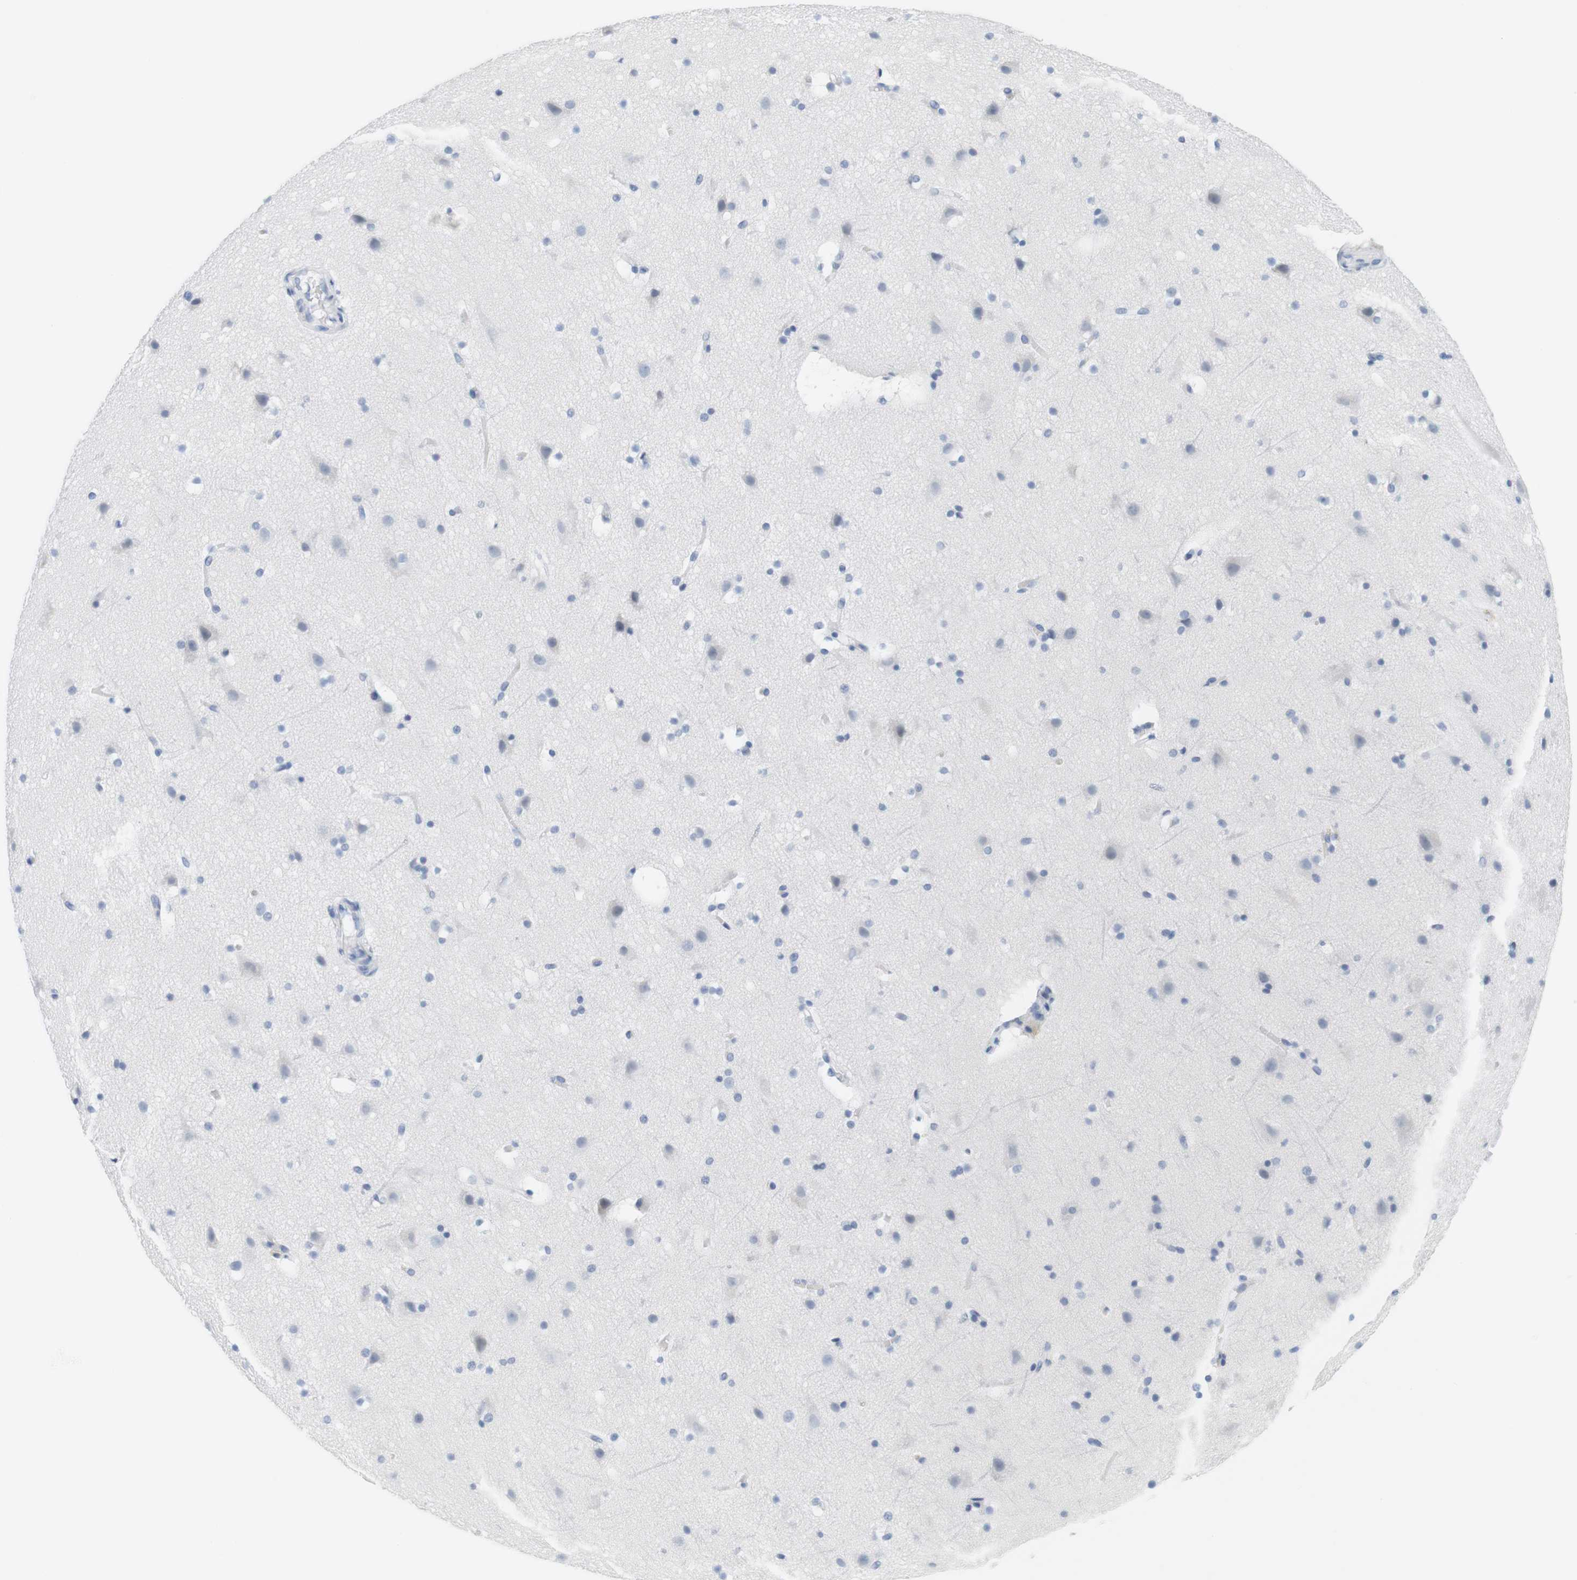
{"staining": {"intensity": "negative", "quantity": "none", "location": "none"}, "tissue": "cerebral cortex", "cell_type": "Endothelial cells", "image_type": "normal", "snomed": [{"axis": "morphology", "description": "Normal tissue, NOS"}, {"axis": "topography", "description": "Cerebral cortex"}], "caption": "Protein analysis of unremarkable cerebral cortex exhibits no significant staining in endothelial cells. Brightfield microscopy of immunohistochemistry stained with DAB (3,3'-diaminobenzidine) (brown) and hematoxylin (blue), captured at high magnification.", "gene": "OPRM1", "patient": {"sex": "male", "age": 45}}